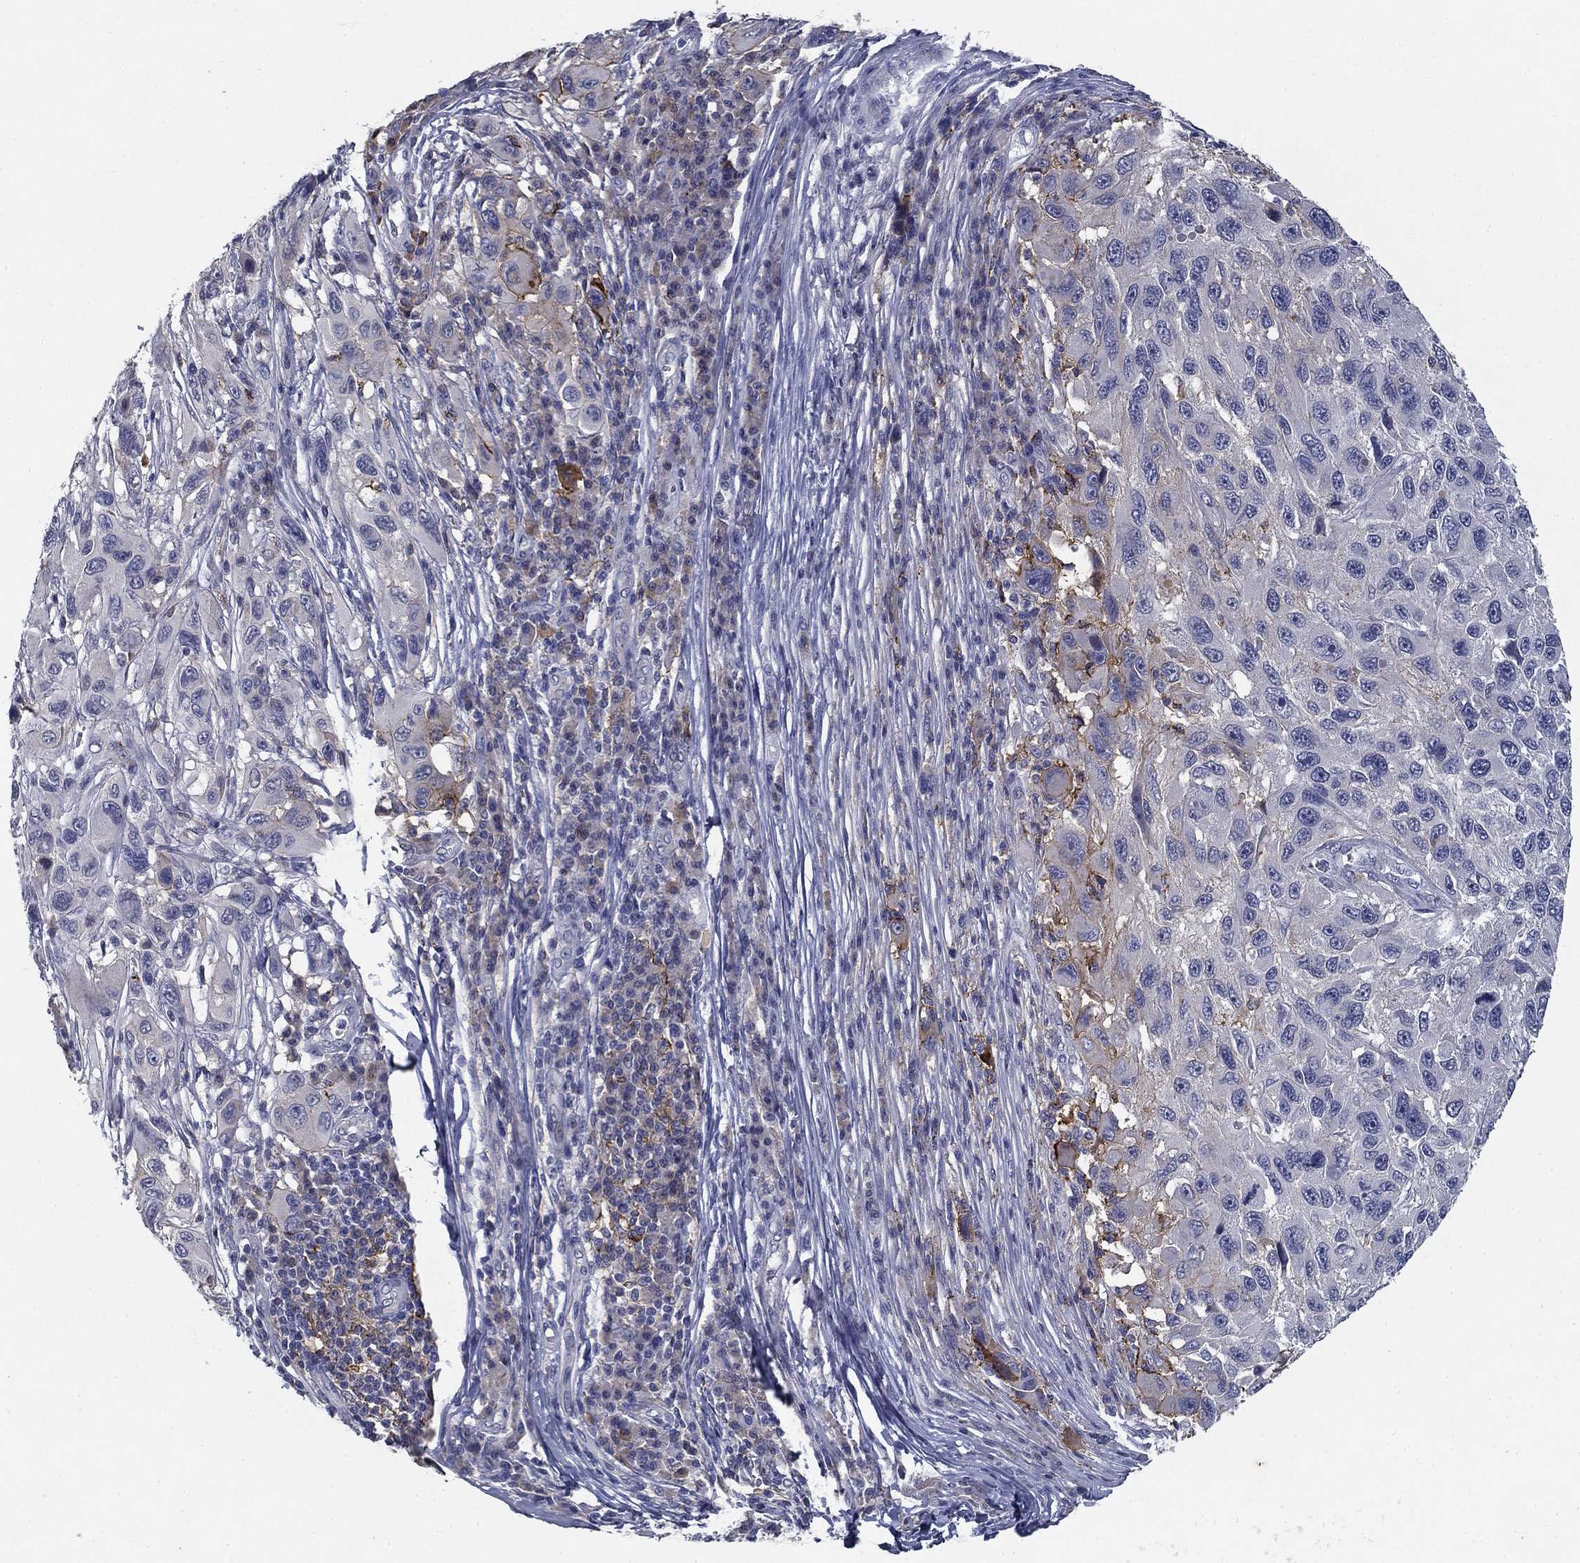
{"staining": {"intensity": "moderate", "quantity": "<25%", "location": "cytoplasmic/membranous"}, "tissue": "melanoma", "cell_type": "Tumor cells", "image_type": "cancer", "snomed": [{"axis": "morphology", "description": "Malignant melanoma, NOS"}, {"axis": "topography", "description": "Skin"}], "caption": "Immunohistochemical staining of melanoma displays low levels of moderate cytoplasmic/membranous protein expression in about <25% of tumor cells. (DAB = brown stain, brightfield microscopy at high magnification).", "gene": "CD274", "patient": {"sex": "male", "age": 53}}